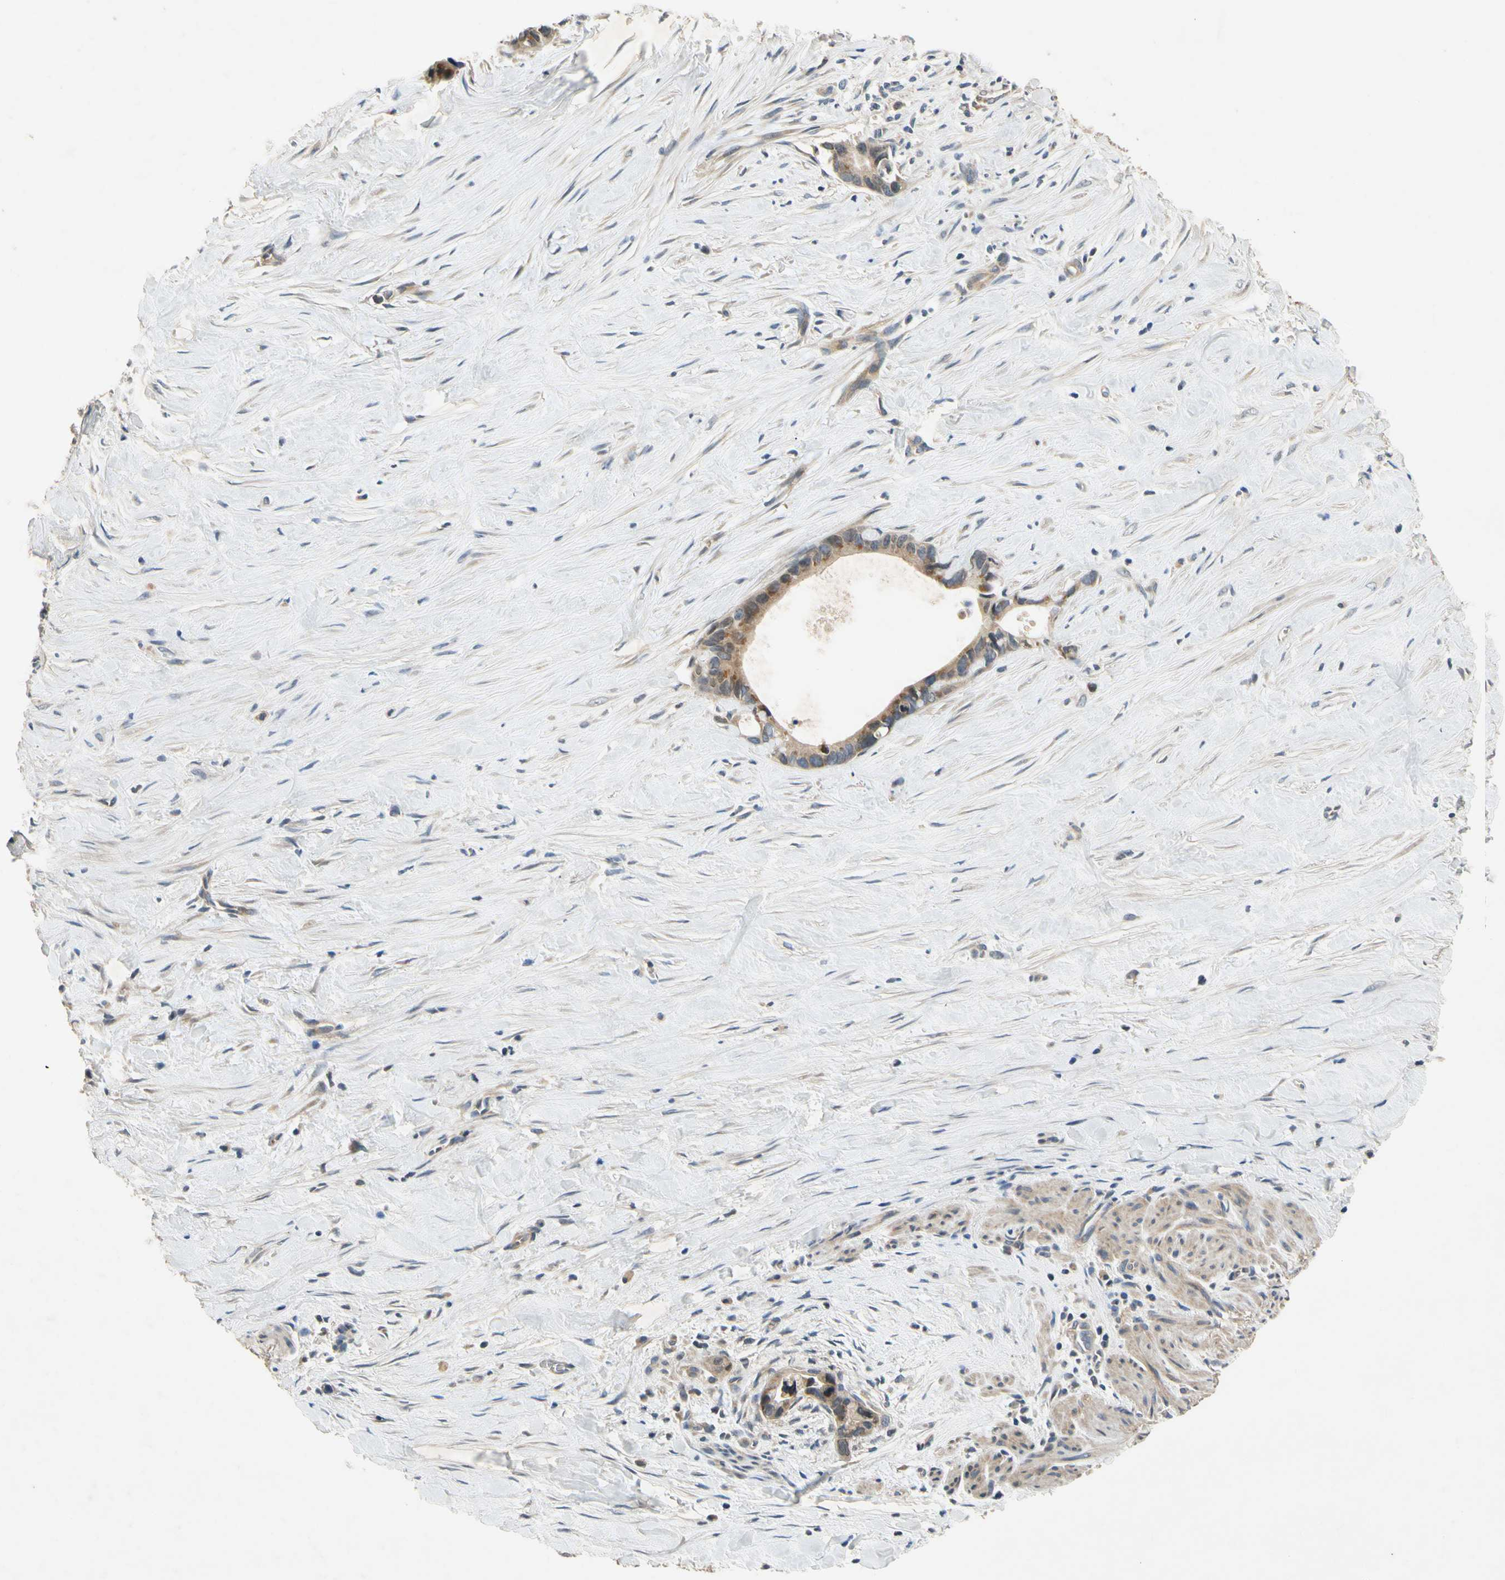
{"staining": {"intensity": "moderate", "quantity": "25%-75%", "location": "cytoplasmic/membranous"}, "tissue": "liver cancer", "cell_type": "Tumor cells", "image_type": "cancer", "snomed": [{"axis": "morphology", "description": "Cholangiocarcinoma"}, {"axis": "topography", "description": "Liver"}], "caption": "Immunohistochemistry (IHC) image of neoplastic tissue: human cholangiocarcinoma (liver) stained using immunohistochemistry (IHC) shows medium levels of moderate protein expression localized specifically in the cytoplasmic/membranous of tumor cells, appearing as a cytoplasmic/membranous brown color.", "gene": "ALKBH3", "patient": {"sex": "female", "age": 55}}